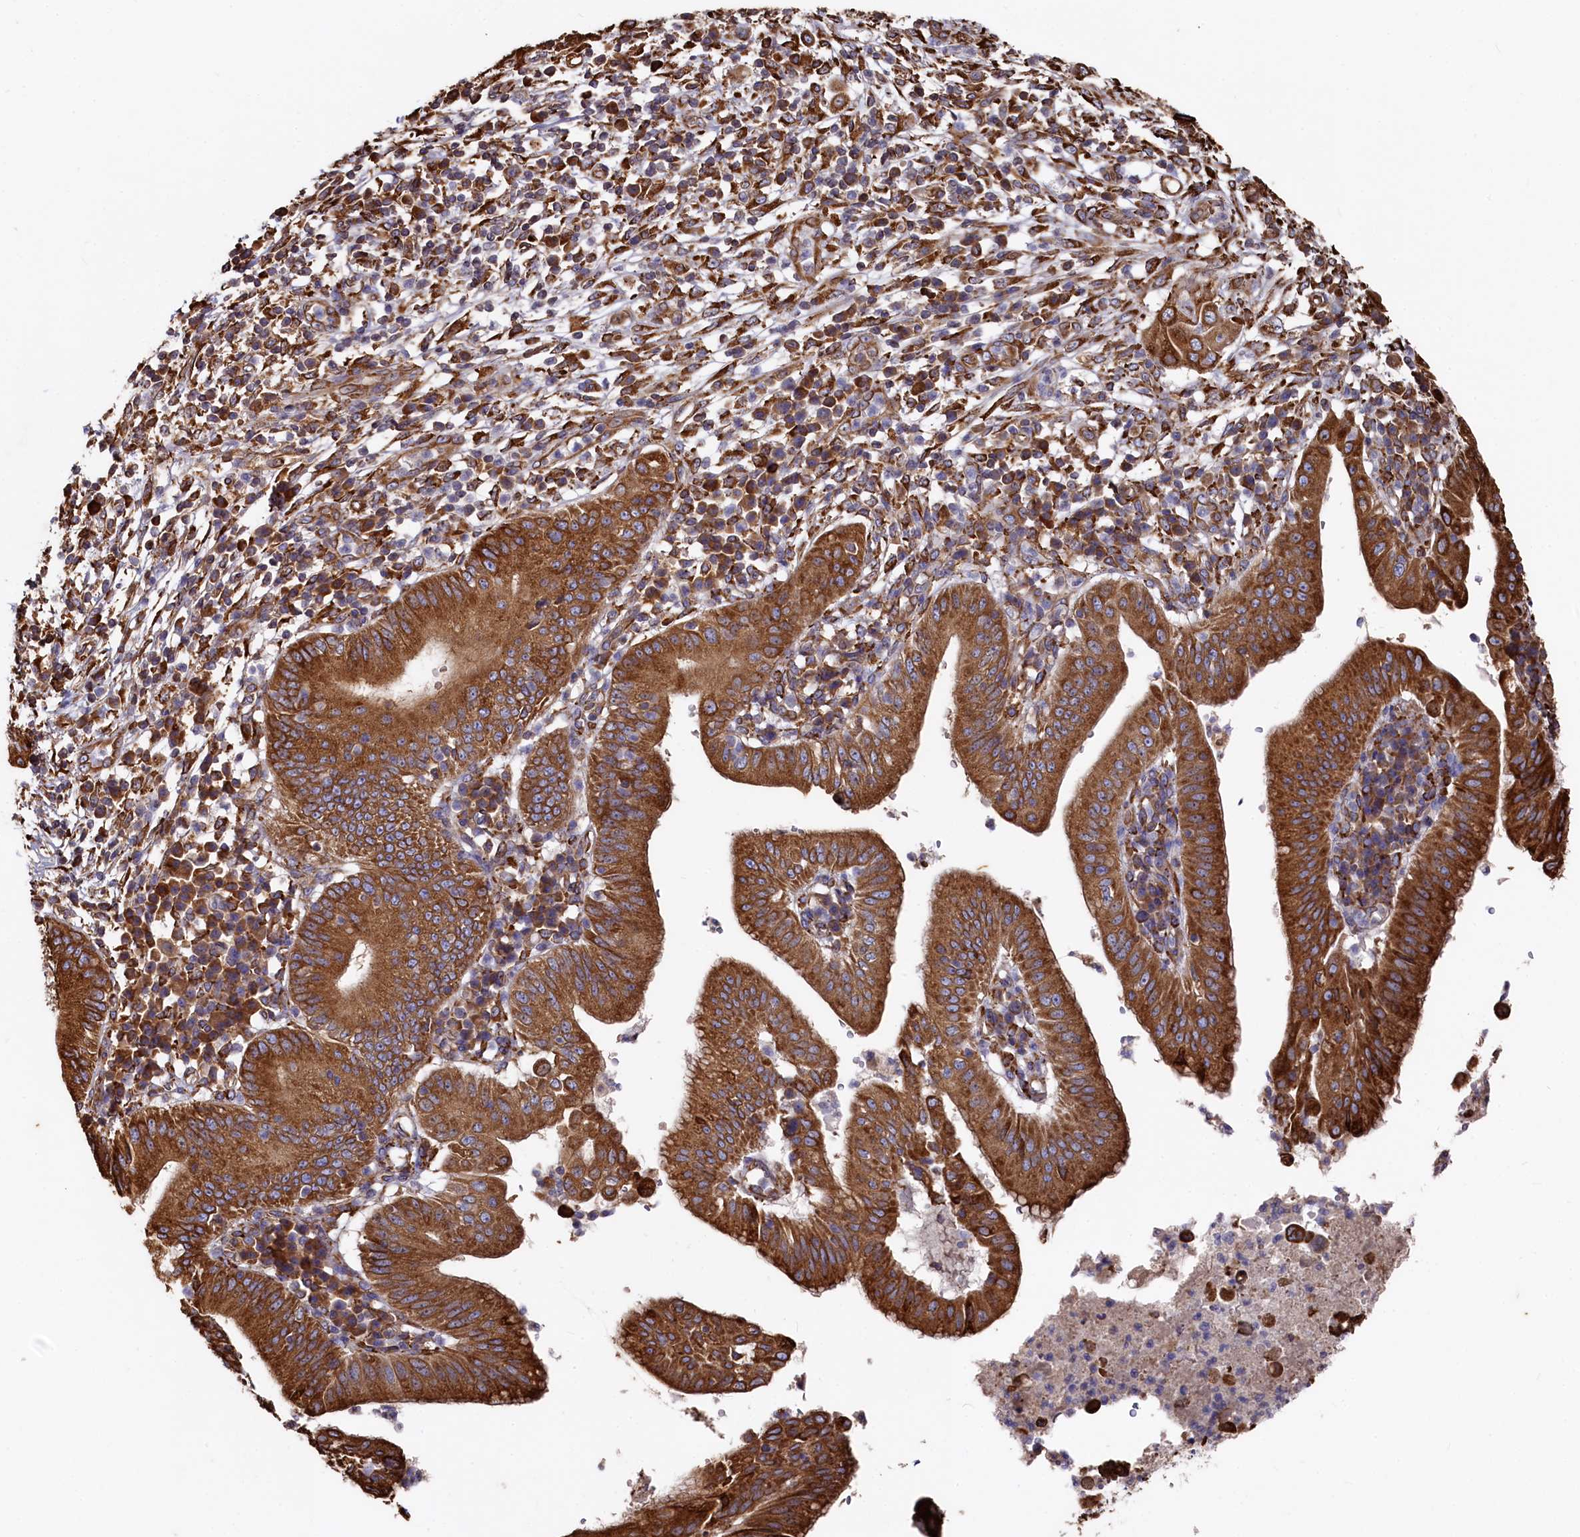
{"staining": {"intensity": "strong", "quantity": ">75%", "location": "cytoplasmic/membranous"}, "tissue": "pancreatic cancer", "cell_type": "Tumor cells", "image_type": "cancer", "snomed": [{"axis": "morphology", "description": "Adenocarcinoma, NOS"}, {"axis": "topography", "description": "Pancreas"}], "caption": "A brown stain highlights strong cytoplasmic/membranous positivity of a protein in human pancreatic cancer (adenocarcinoma) tumor cells.", "gene": "NEURL1B", "patient": {"sex": "male", "age": 68}}